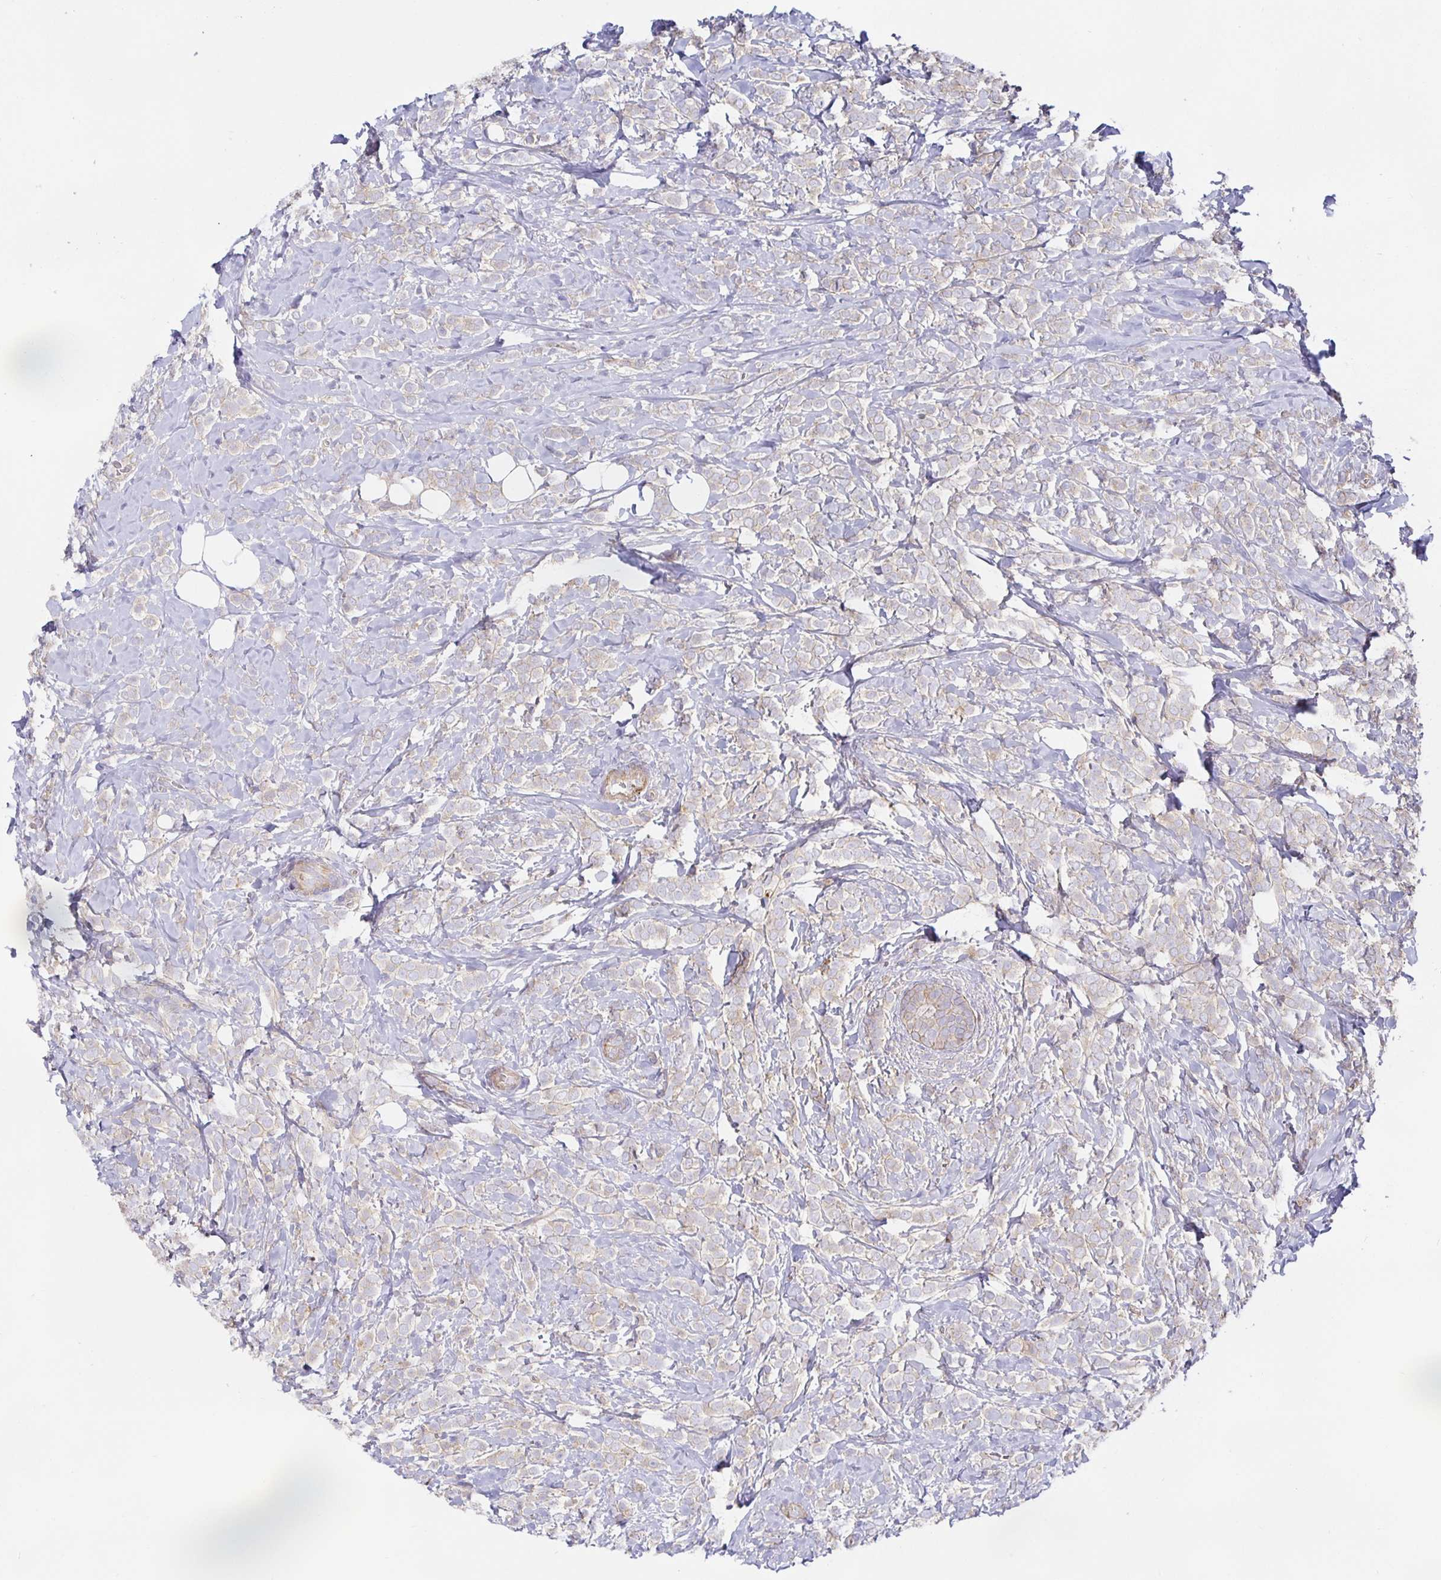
{"staining": {"intensity": "negative", "quantity": "none", "location": "none"}, "tissue": "breast cancer", "cell_type": "Tumor cells", "image_type": "cancer", "snomed": [{"axis": "morphology", "description": "Lobular carcinoma"}, {"axis": "topography", "description": "Breast"}], "caption": "IHC micrograph of neoplastic tissue: human breast lobular carcinoma stained with DAB (3,3'-diaminobenzidine) exhibits no significant protein staining in tumor cells.", "gene": "METTL22", "patient": {"sex": "female", "age": 49}}